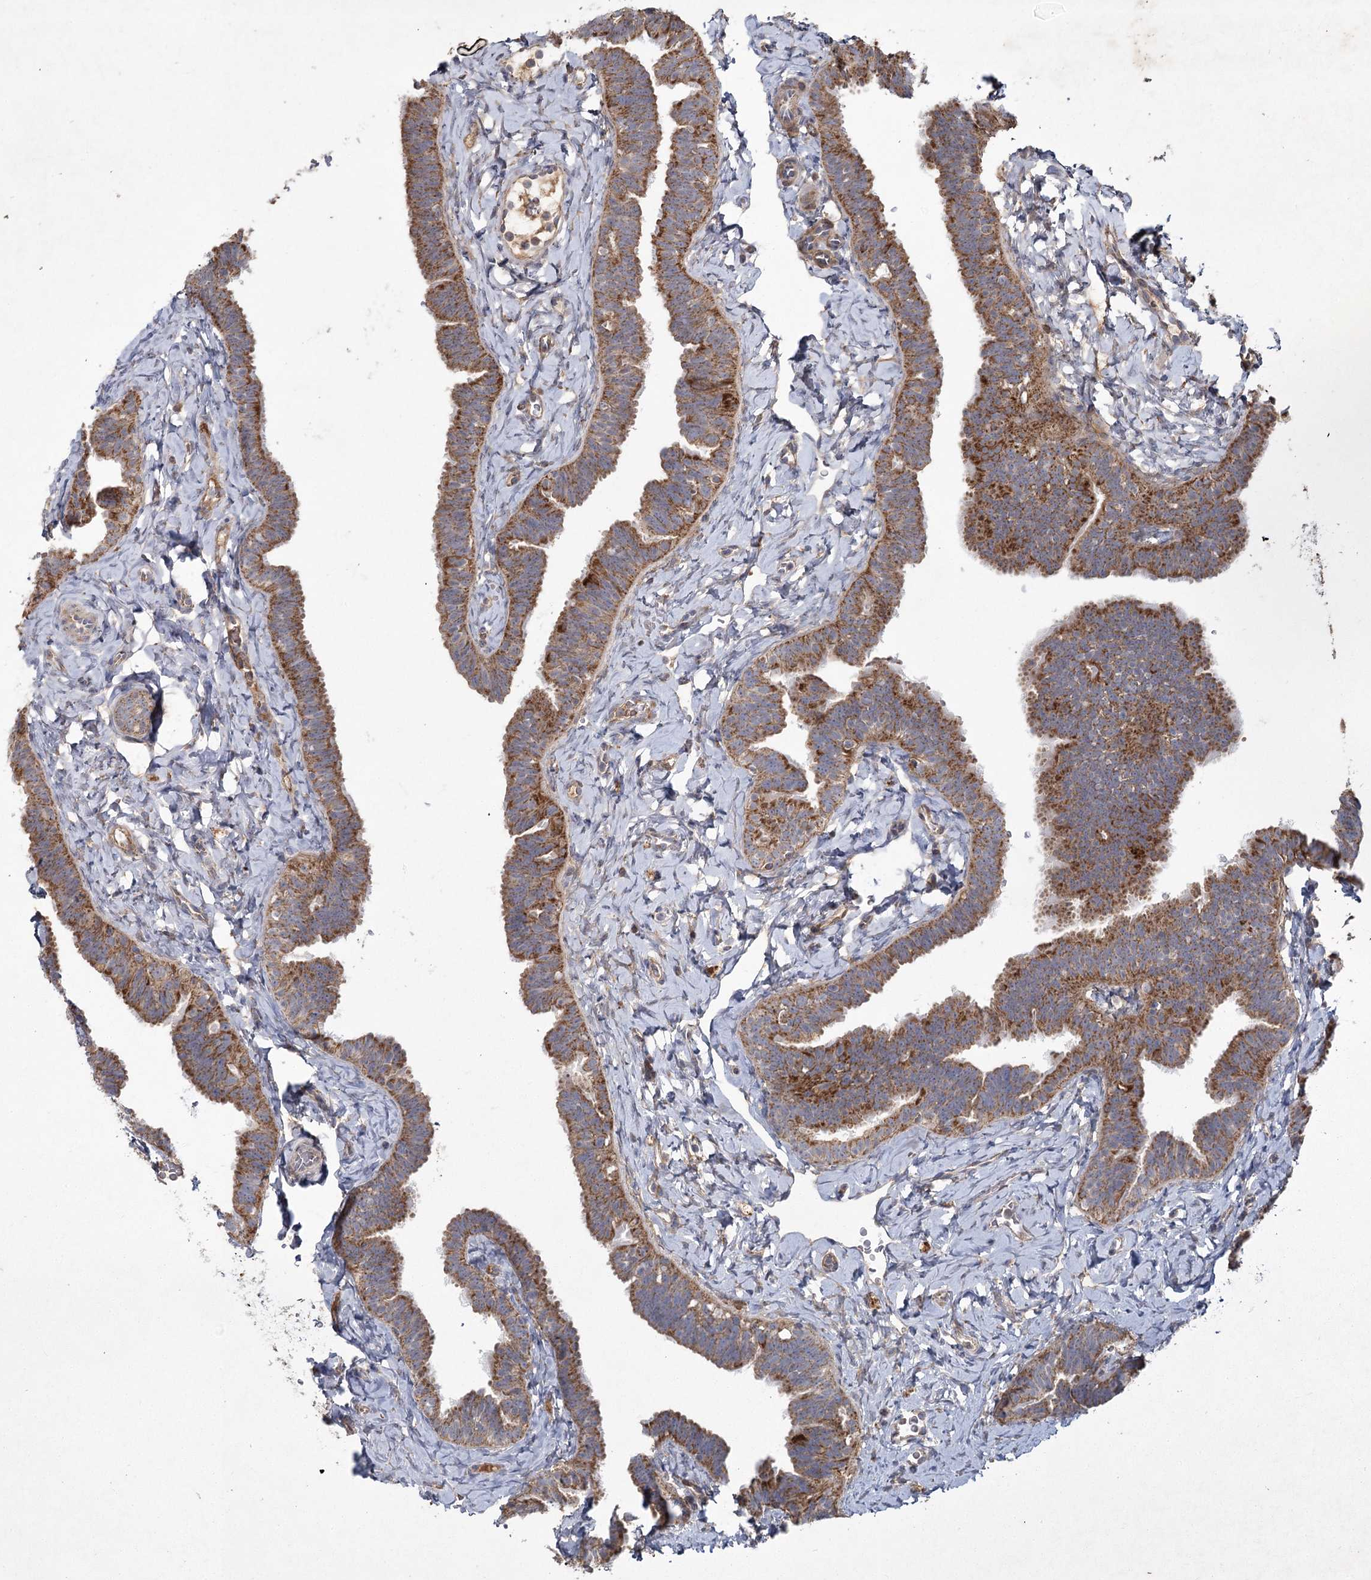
{"staining": {"intensity": "moderate", "quantity": ">75%", "location": "cytoplasmic/membranous"}, "tissue": "fallopian tube", "cell_type": "Glandular cells", "image_type": "normal", "snomed": [{"axis": "morphology", "description": "Normal tissue, NOS"}, {"axis": "topography", "description": "Fallopian tube"}], "caption": "Glandular cells demonstrate medium levels of moderate cytoplasmic/membranous staining in about >75% of cells in benign fallopian tube. (DAB (3,3'-diaminobenzidine) = brown stain, brightfield microscopy at high magnification).", "gene": "MRPL44", "patient": {"sex": "female", "age": 65}}